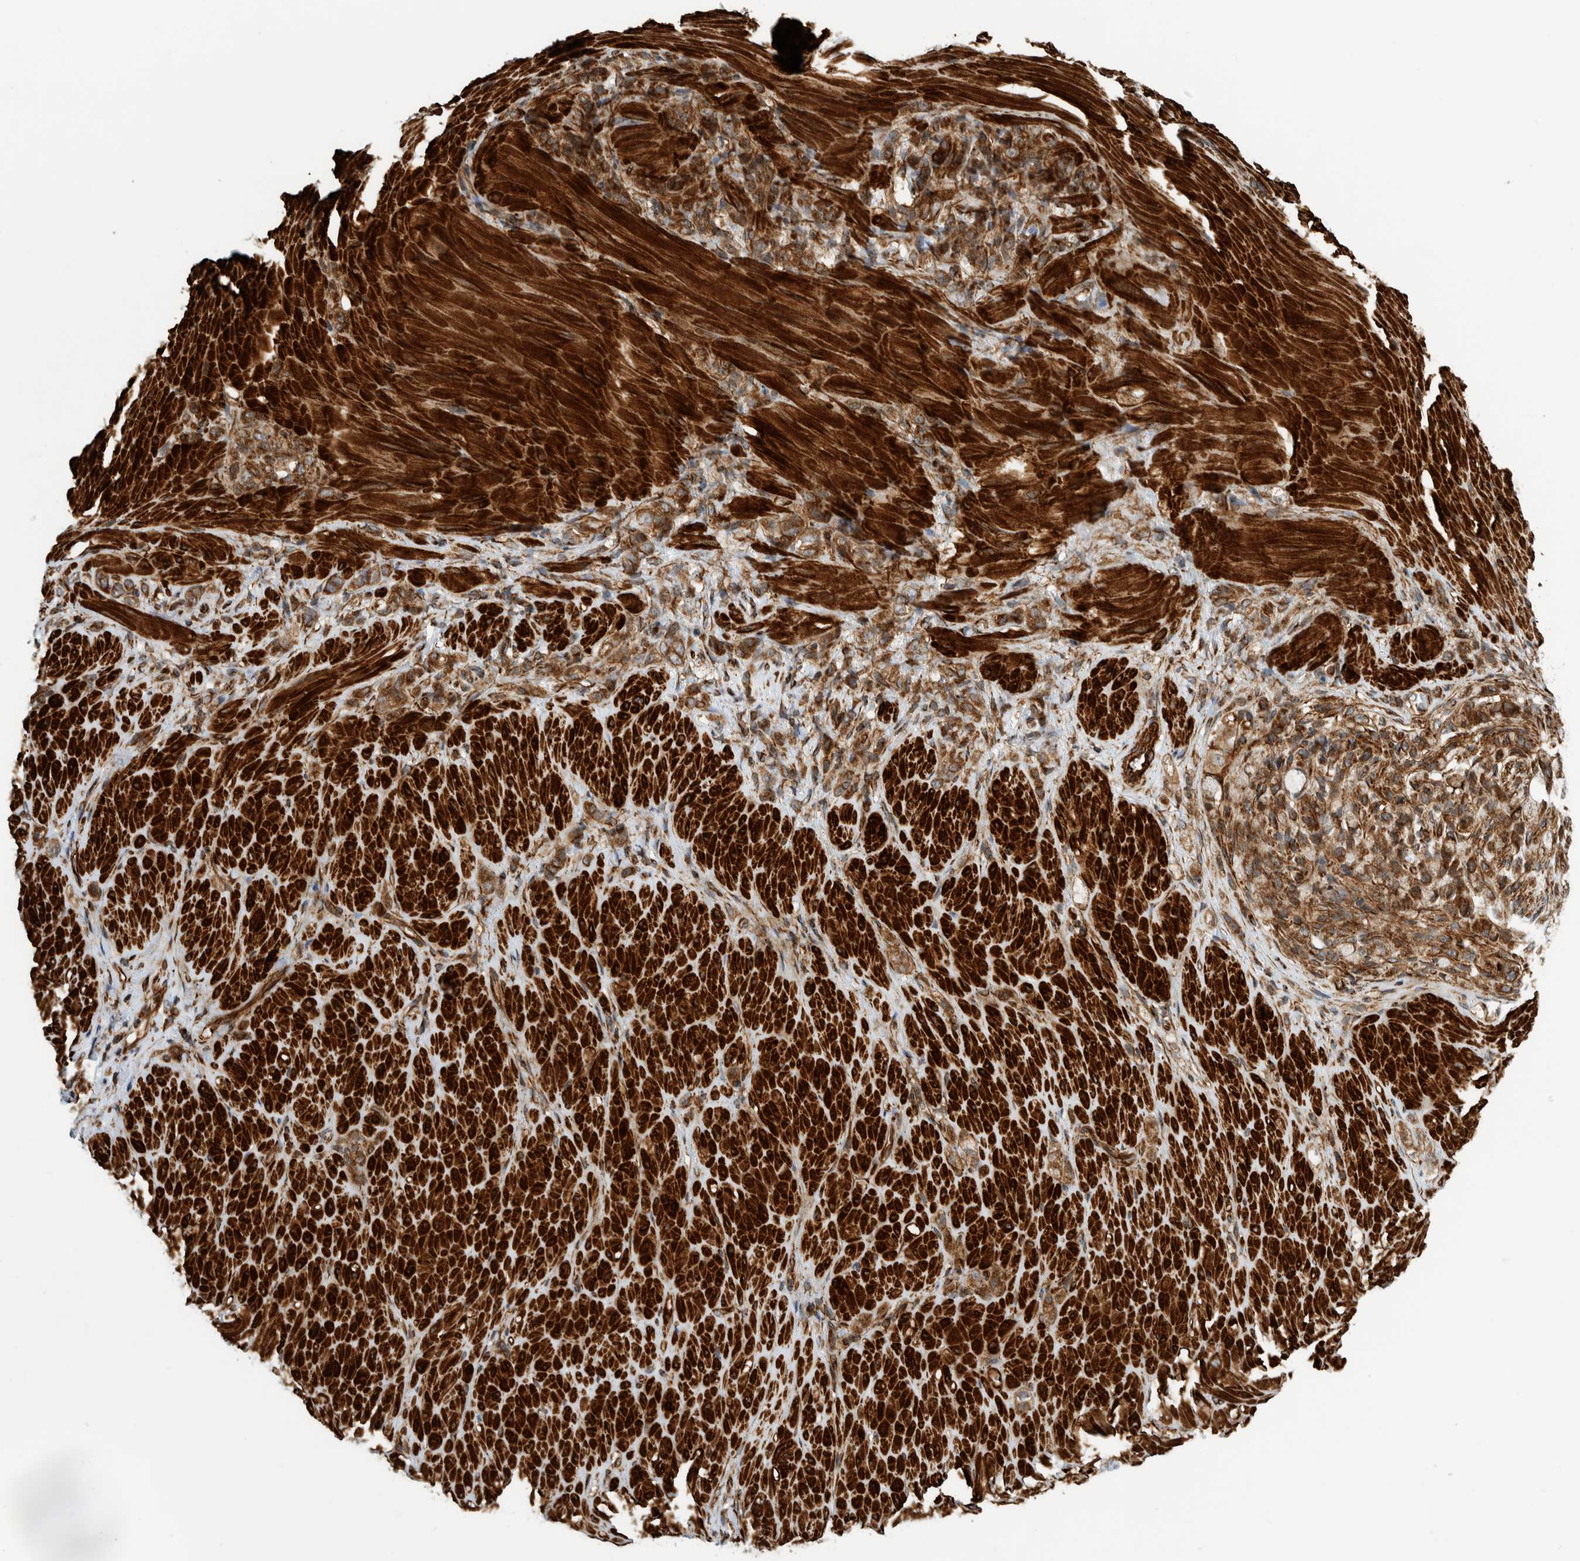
{"staining": {"intensity": "moderate", "quantity": ">75%", "location": "cytoplasmic/membranous"}, "tissue": "stomach cancer", "cell_type": "Tumor cells", "image_type": "cancer", "snomed": [{"axis": "morphology", "description": "Normal tissue, NOS"}, {"axis": "morphology", "description": "Adenocarcinoma, NOS"}, {"axis": "topography", "description": "Stomach"}], "caption": "The micrograph reveals a brown stain indicating the presence of a protein in the cytoplasmic/membranous of tumor cells in stomach adenocarcinoma. (DAB (3,3'-diaminobenzidine) = brown stain, brightfield microscopy at high magnification).", "gene": "CCDC57", "patient": {"sex": "male", "age": 82}}